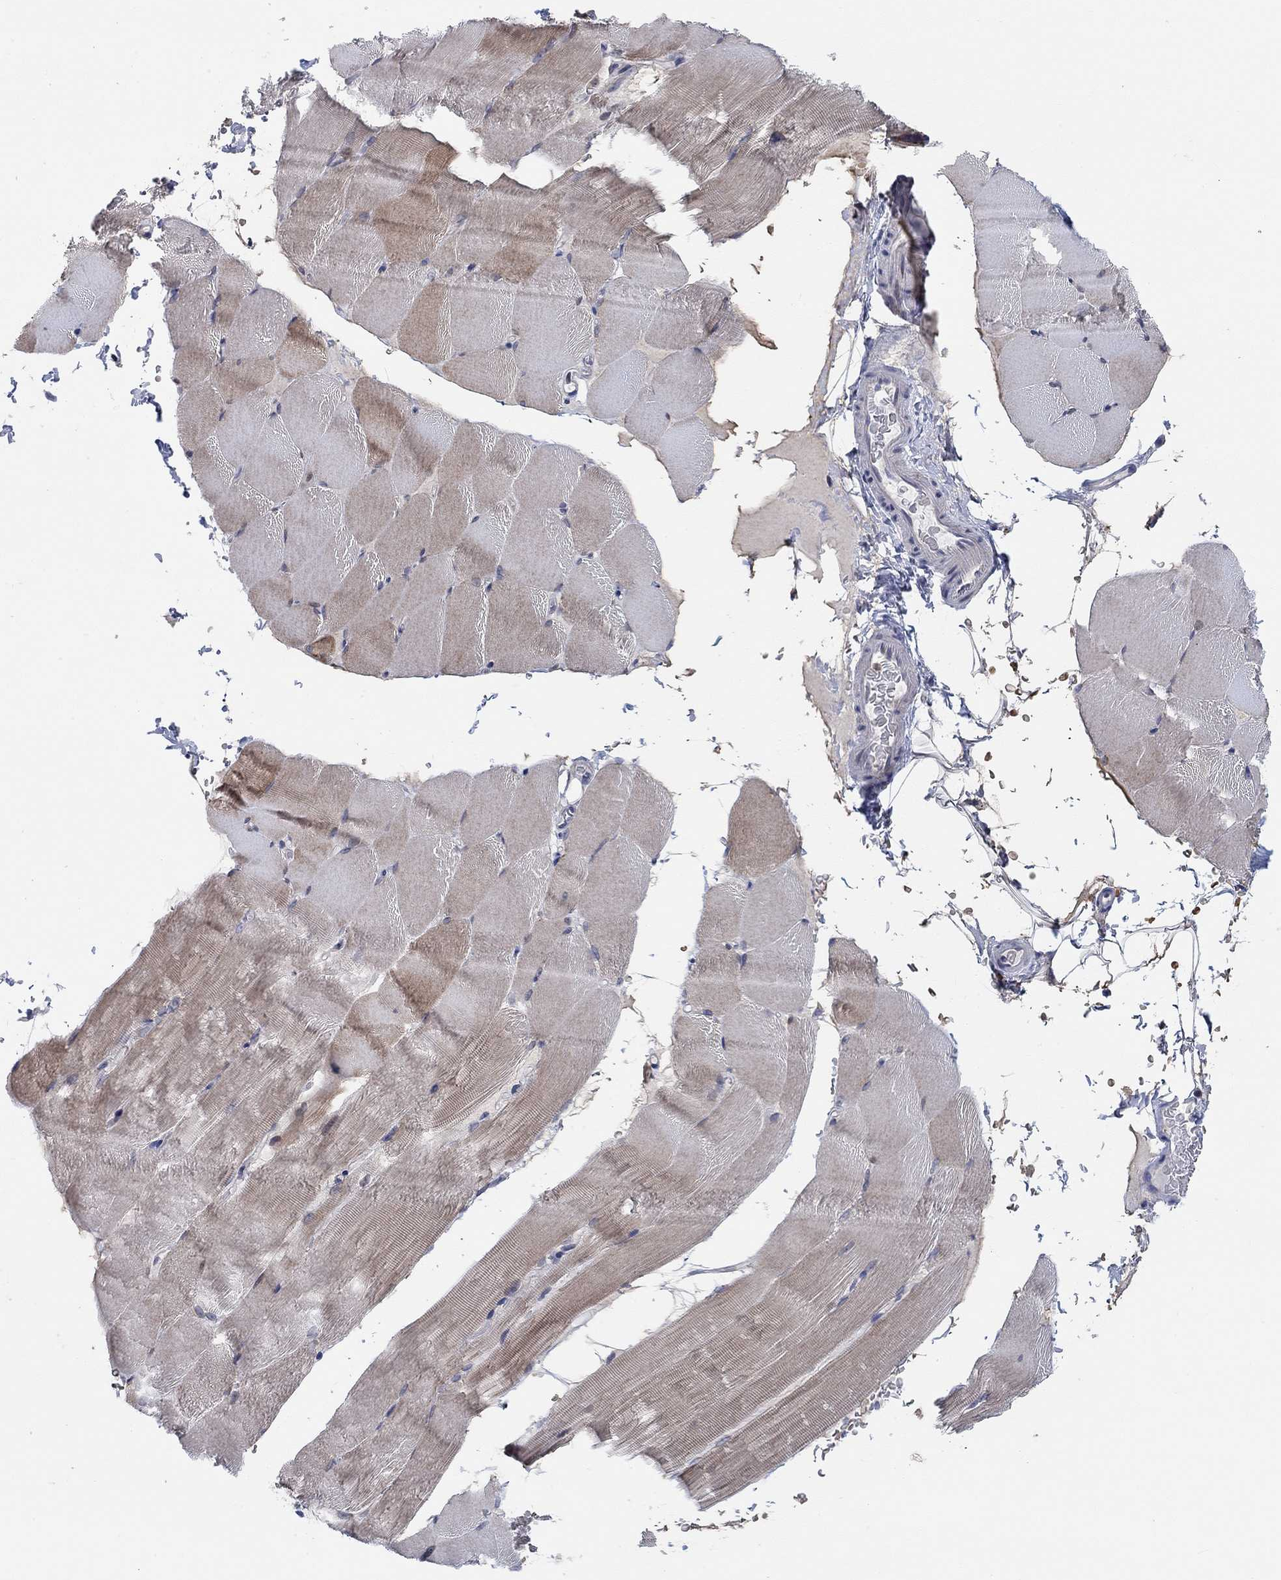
{"staining": {"intensity": "weak", "quantity": "25%-75%", "location": "cytoplasmic/membranous"}, "tissue": "skeletal muscle", "cell_type": "Myocytes", "image_type": "normal", "snomed": [{"axis": "morphology", "description": "Normal tissue, NOS"}, {"axis": "topography", "description": "Skeletal muscle"}], "caption": "Immunohistochemical staining of unremarkable skeletal muscle demonstrates low levels of weak cytoplasmic/membranous staining in approximately 25%-75% of myocytes.", "gene": "PMFBP1", "patient": {"sex": "female", "age": 37}}